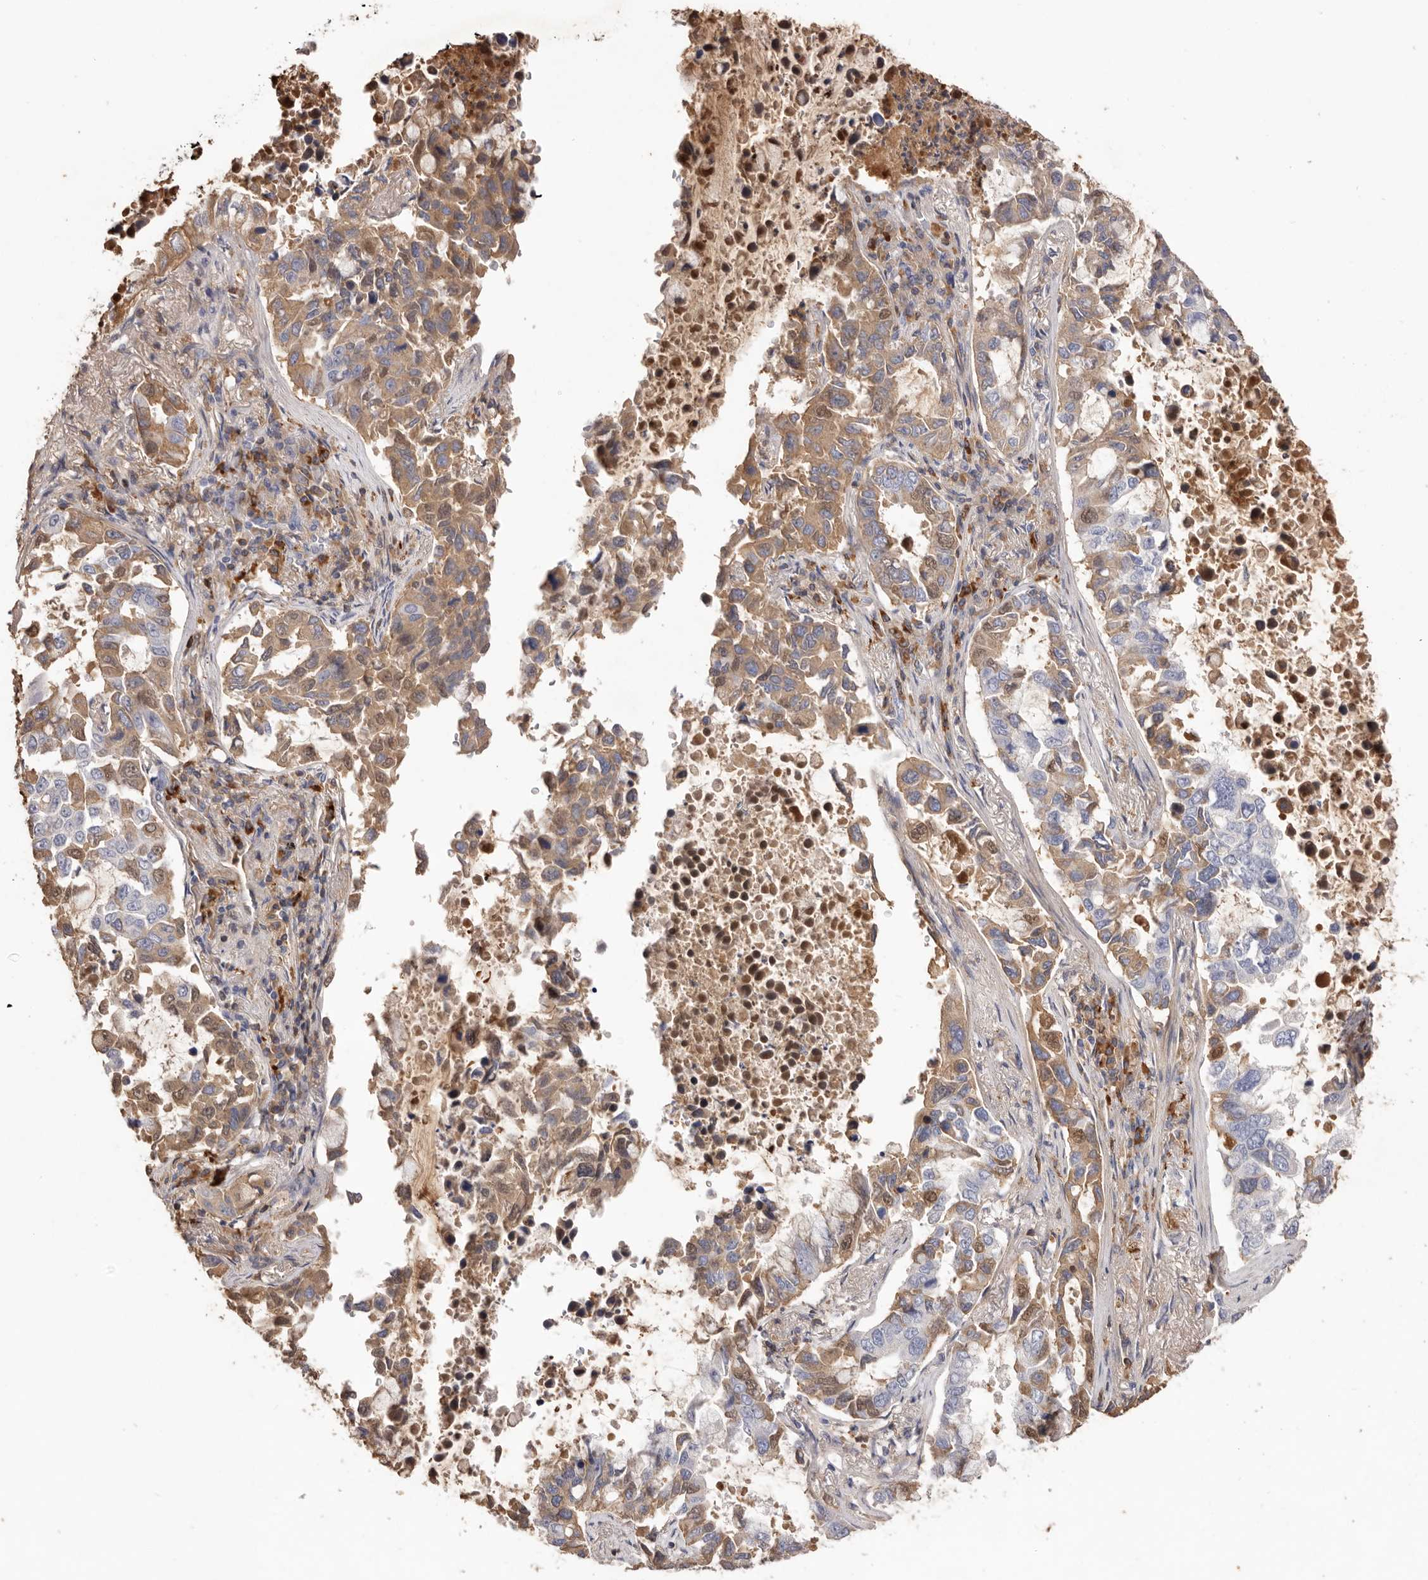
{"staining": {"intensity": "moderate", "quantity": "25%-75%", "location": "cytoplasmic/membranous"}, "tissue": "lung cancer", "cell_type": "Tumor cells", "image_type": "cancer", "snomed": [{"axis": "morphology", "description": "Adenocarcinoma, NOS"}, {"axis": "topography", "description": "Lung"}], "caption": "This histopathology image reveals immunohistochemistry (IHC) staining of human lung adenocarcinoma, with medium moderate cytoplasmic/membranous staining in about 25%-75% of tumor cells.", "gene": "HCAR2", "patient": {"sex": "male", "age": 64}}